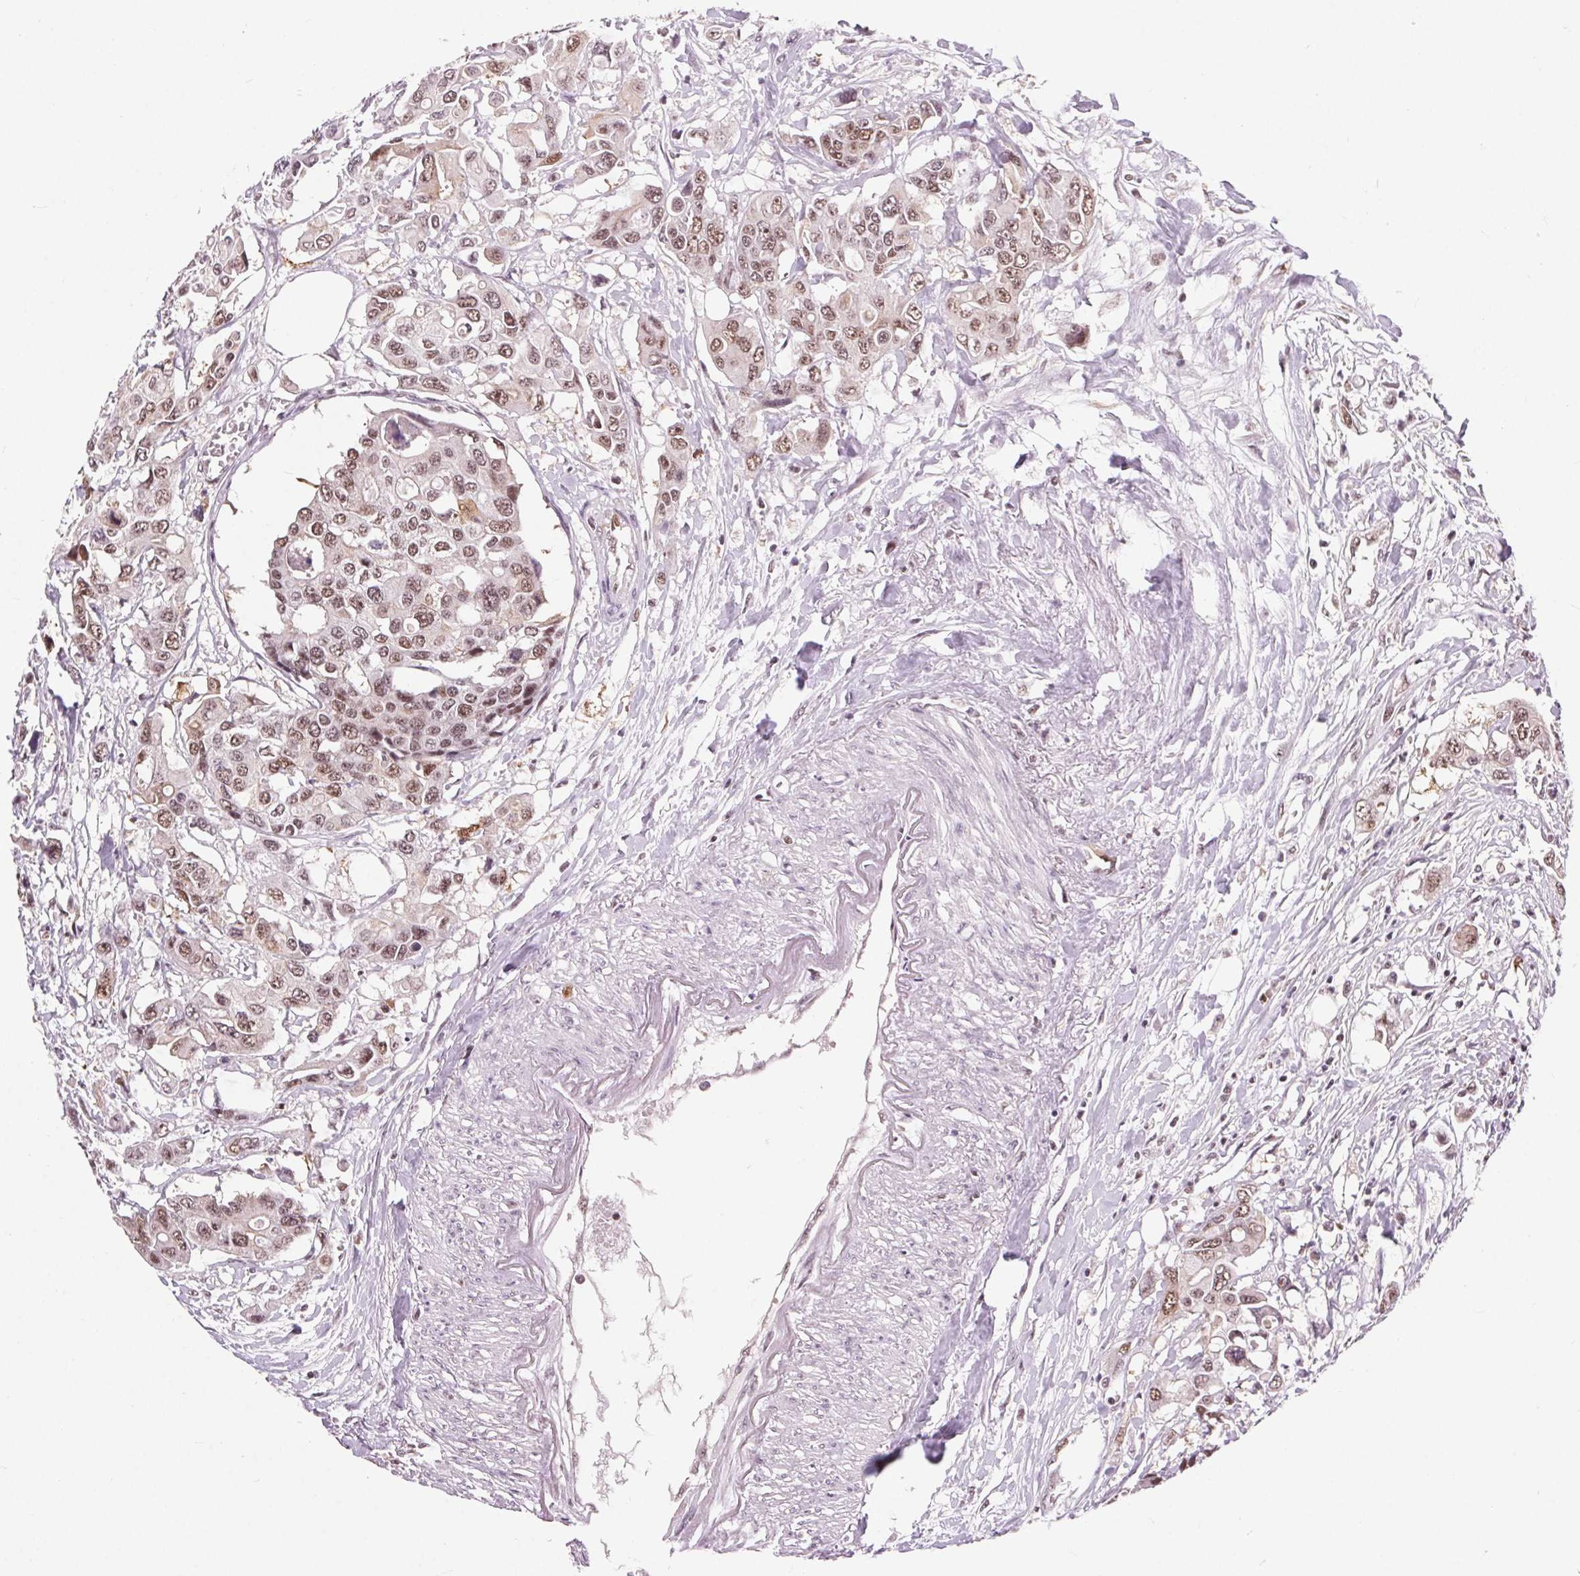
{"staining": {"intensity": "moderate", "quantity": ">75%", "location": "nuclear"}, "tissue": "colorectal cancer", "cell_type": "Tumor cells", "image_type": "cancer", "snomed": [{"axis": "morphology", "description": "Adenocarcinoma, NOS"}, {"axis": "topography", "description": "Colon"}], "caption": "Protein staining by IHC displays moderate nuclear staining in about >75% of tumor cells in adenocarcinoma (colorectal).", "gene": "CD2BP2", "patient": {"sex": "male", "age": 77}}